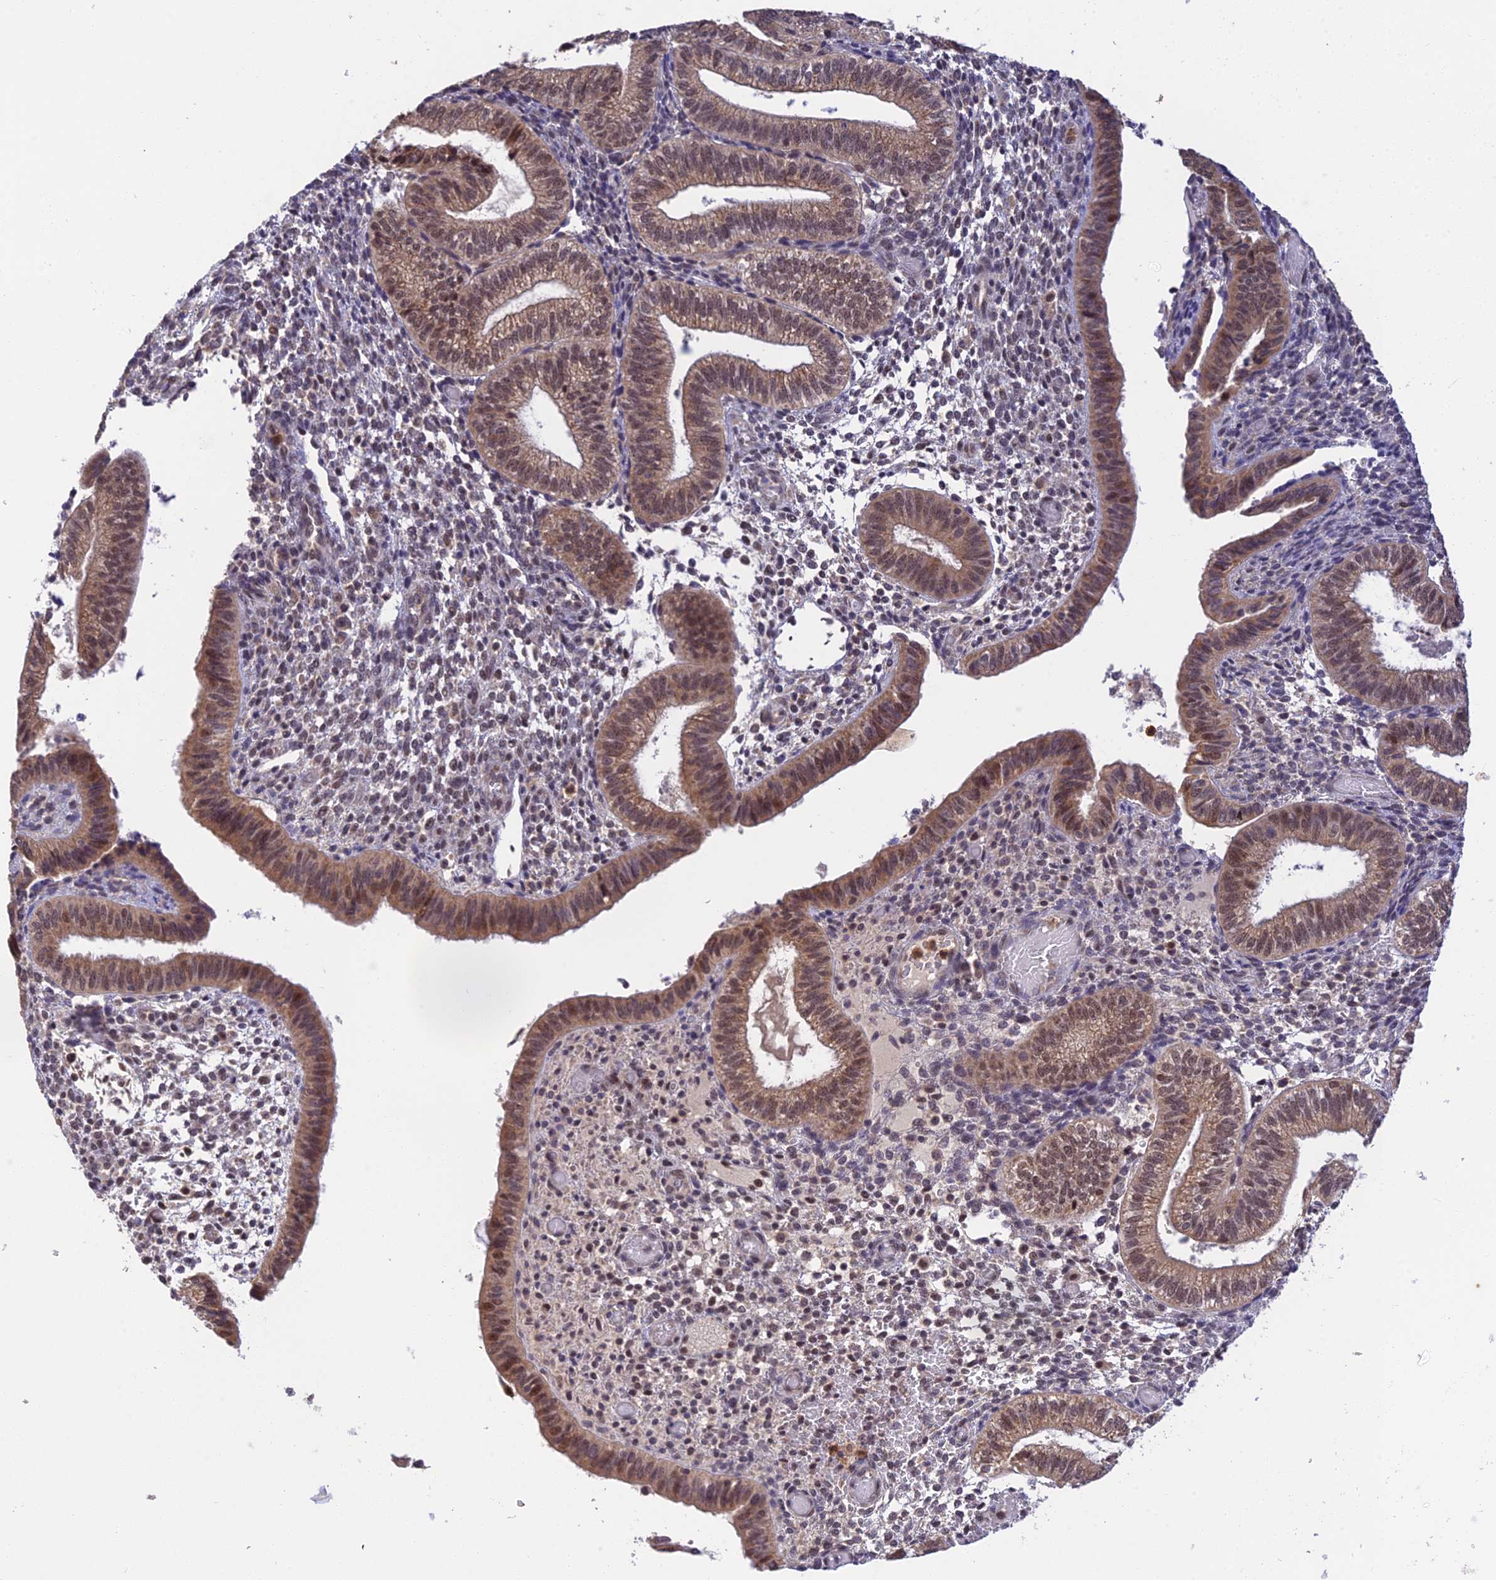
{"staining": {"intensity": "negative", "quantity": "none", "location": "none"}, "tissue": "endometrium", "cell_type": "Cells in endometrial stroma", "image_type": "normal", "snomed": [{"axis": "morphology", "description": "Normal tissue, NOS"}, {"axis": "topography", "description": "Endometrium"}], "caption": "Endometrium stained for a protein using IHC displays no expression cells in endometrial stroma.", "gene": "PEX16", "patient": {"sex": "female", "age": 34}}